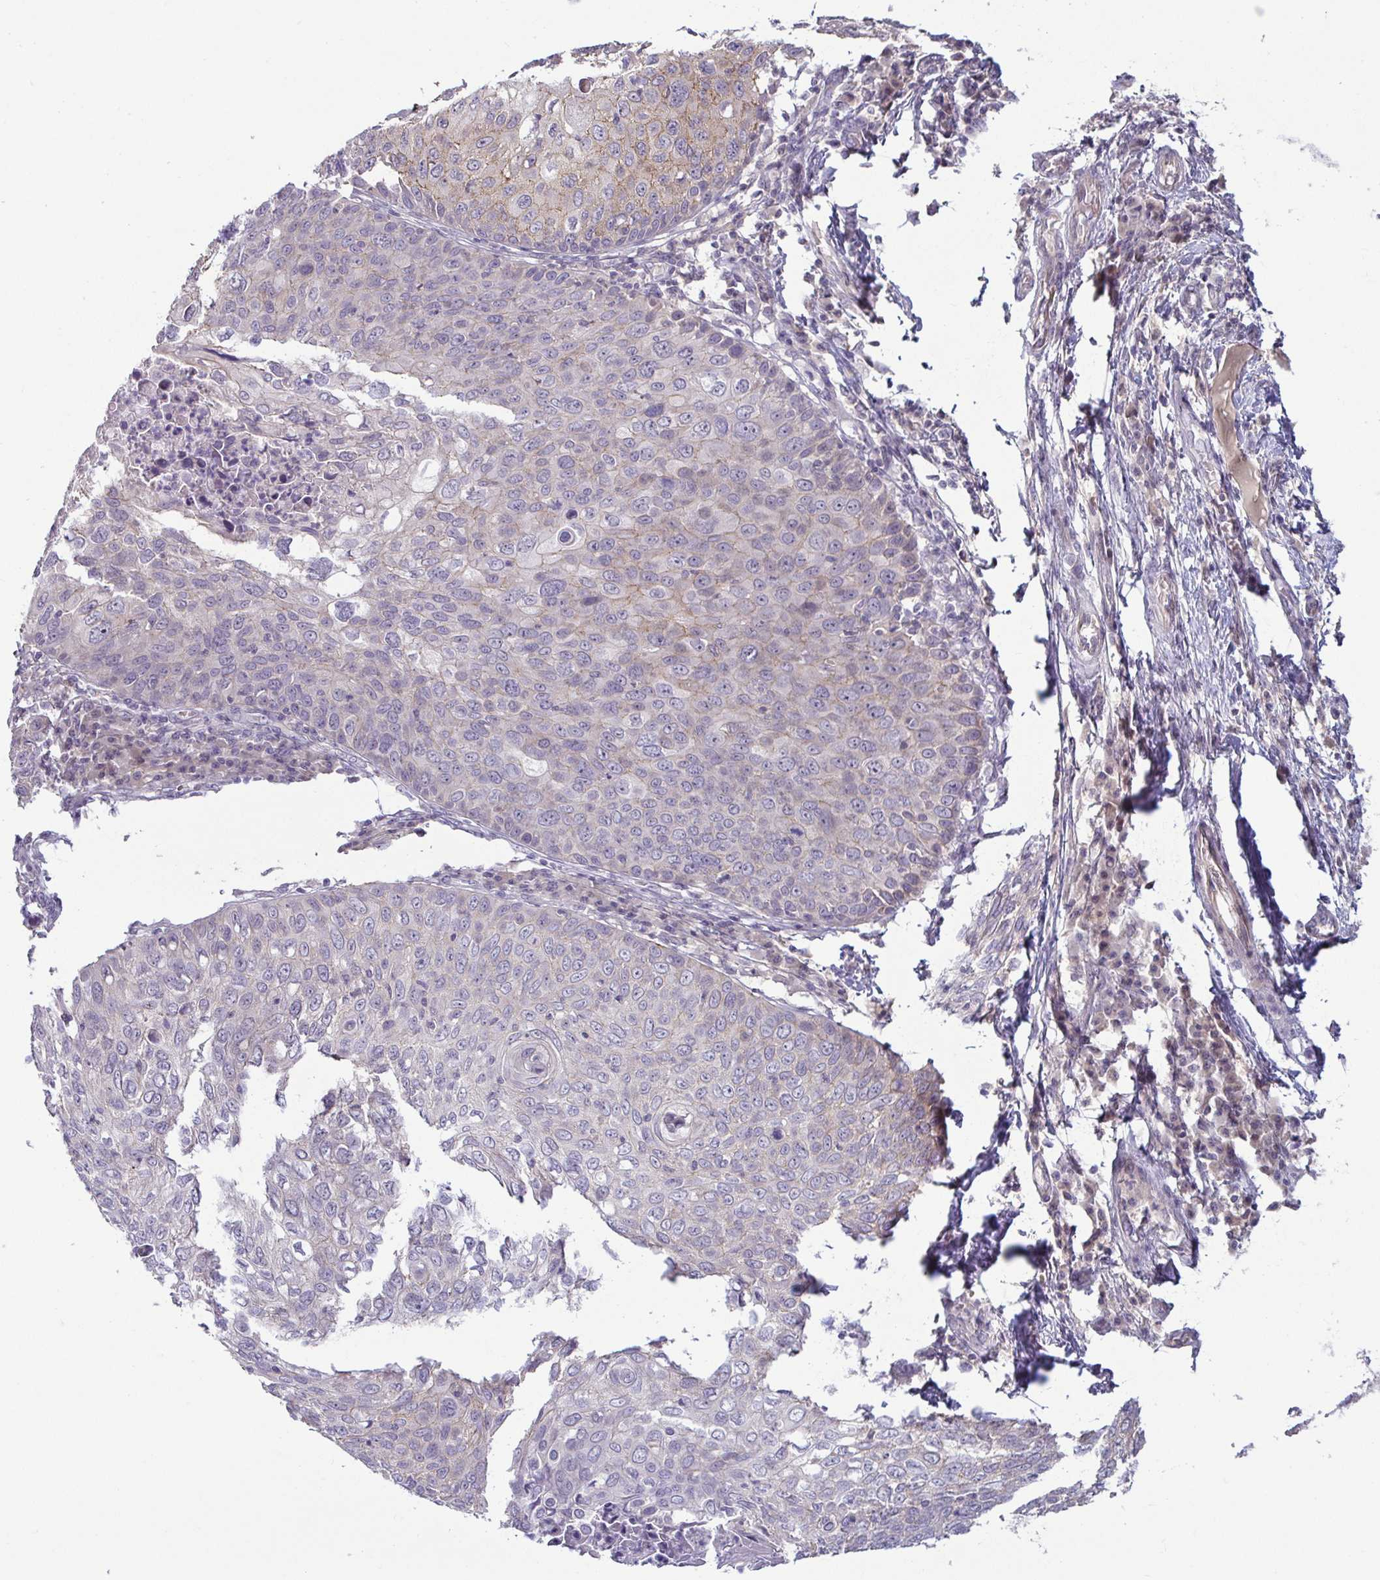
{"staining": {"intensity": "moderate", "quantity": "<25%", "location": "cytoplasmic/membranous"}, "tissue": "skin cancer", "cell_type": "Tumor cells", "image_type": "cancer", "snomed": [{"axis": "morphology", "description": "Squamous cell carcinoma, NOS"}, {"axis": "topography", "description": "Skin"}], "caption": "Human squamous cell carcinoma (skin) stained with a protein marker exhibits moderate staining in tumor cells.", "gene": "GSTM1", "patient": {"sex": "male", "age": 87}}